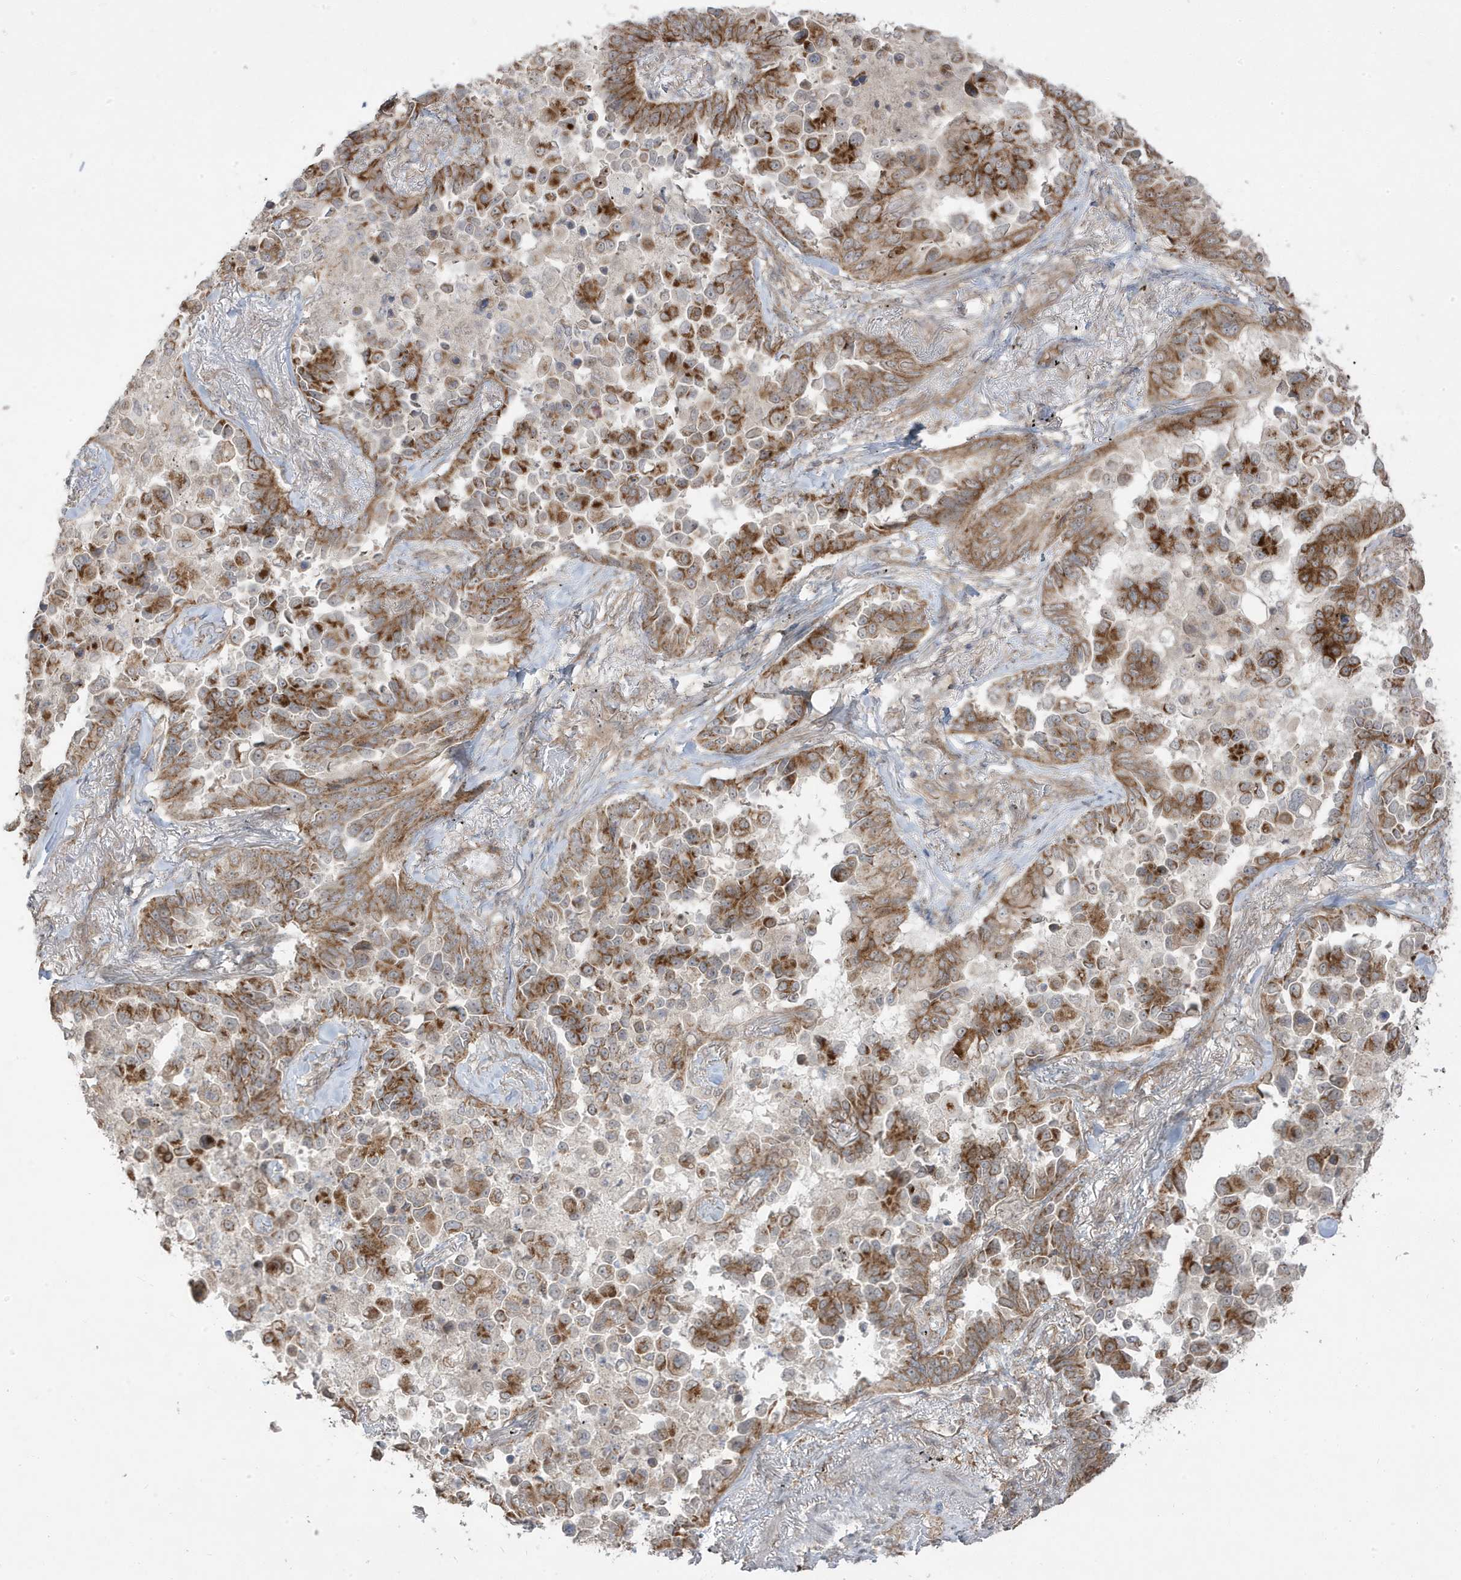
{"staining": {"intensity": "moderate", "quantity": ">75%", "location": "cytoplasmic/membranous"}, "tissue": "lung cancer", "cell_type": "Tumor cells", "image_type": "cancer", "snomed": [{"axis": "morphology", "description": "Adenocarcinoma, NOS"}, {"axis": "topography", "description": "Lung"}], "caption": "High-magnification brightfield microscopy of lung cancer stained with DAB (3,3'-diaminobenzidine) (brown) and counterstained with hematoxylin (blue). tumor cells exhibit moderate cytoplasmic/membranous staining is appreciated in about>75% of cells.", "gene": "DNAJC12", "patient": {"sex": "female", "age": 67}}